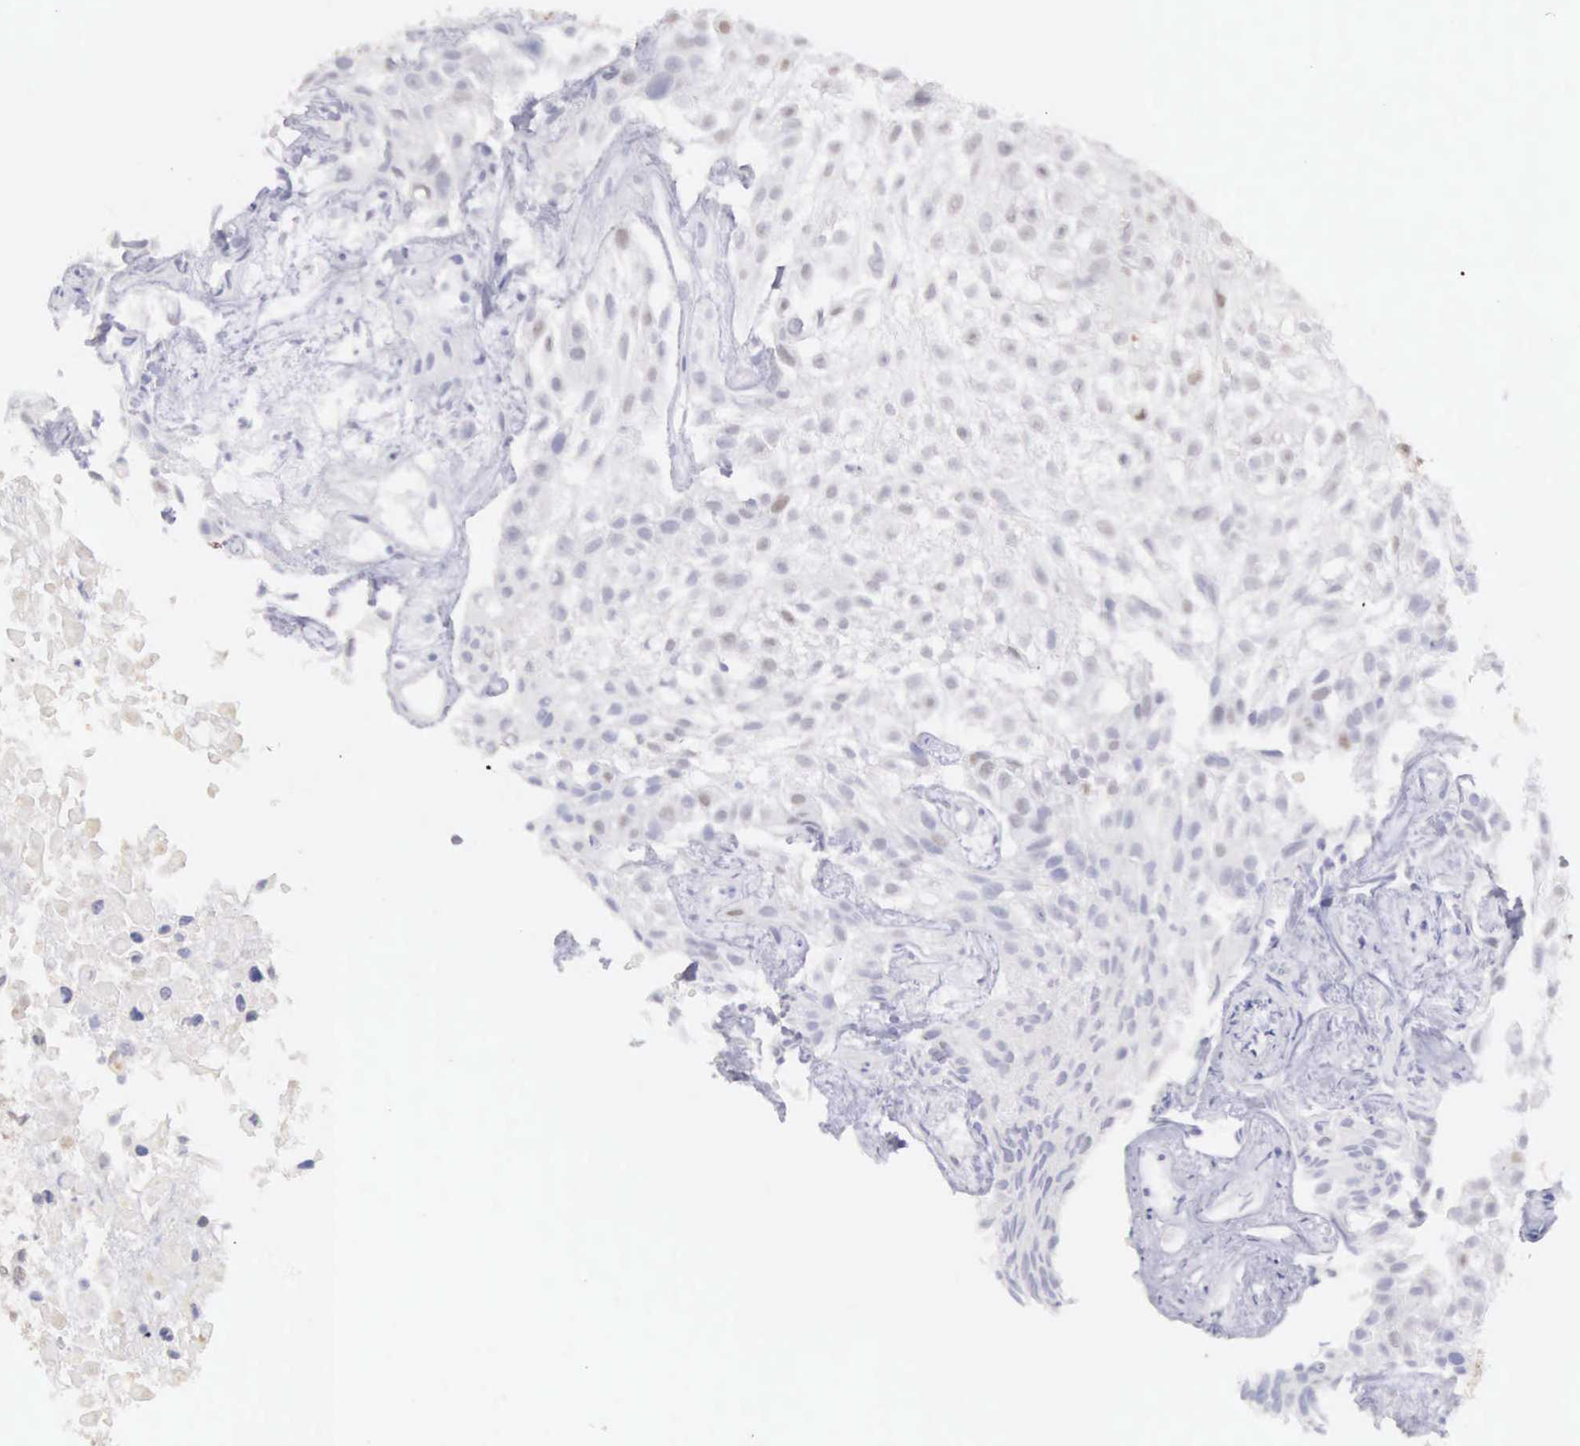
{"staining": {"intensity": "negative", "quantity": "none", "location": "none"}, "tissue": "urothelial cancer", "cell_type": "Tumor cells", "image_type": "cancer", "snomed": [{"axis": "morphology", "description": "Urothelial carcinoma, High grade"}, {"axis": "topography", "description": "Urinary bladder"}], "caption": "Immunohistochemistry of urothelial carcinoma (high-grade) shows no staining in tumor cells.", "gene": "UBA1", "patient": {"sex": "male", "age": 56}}